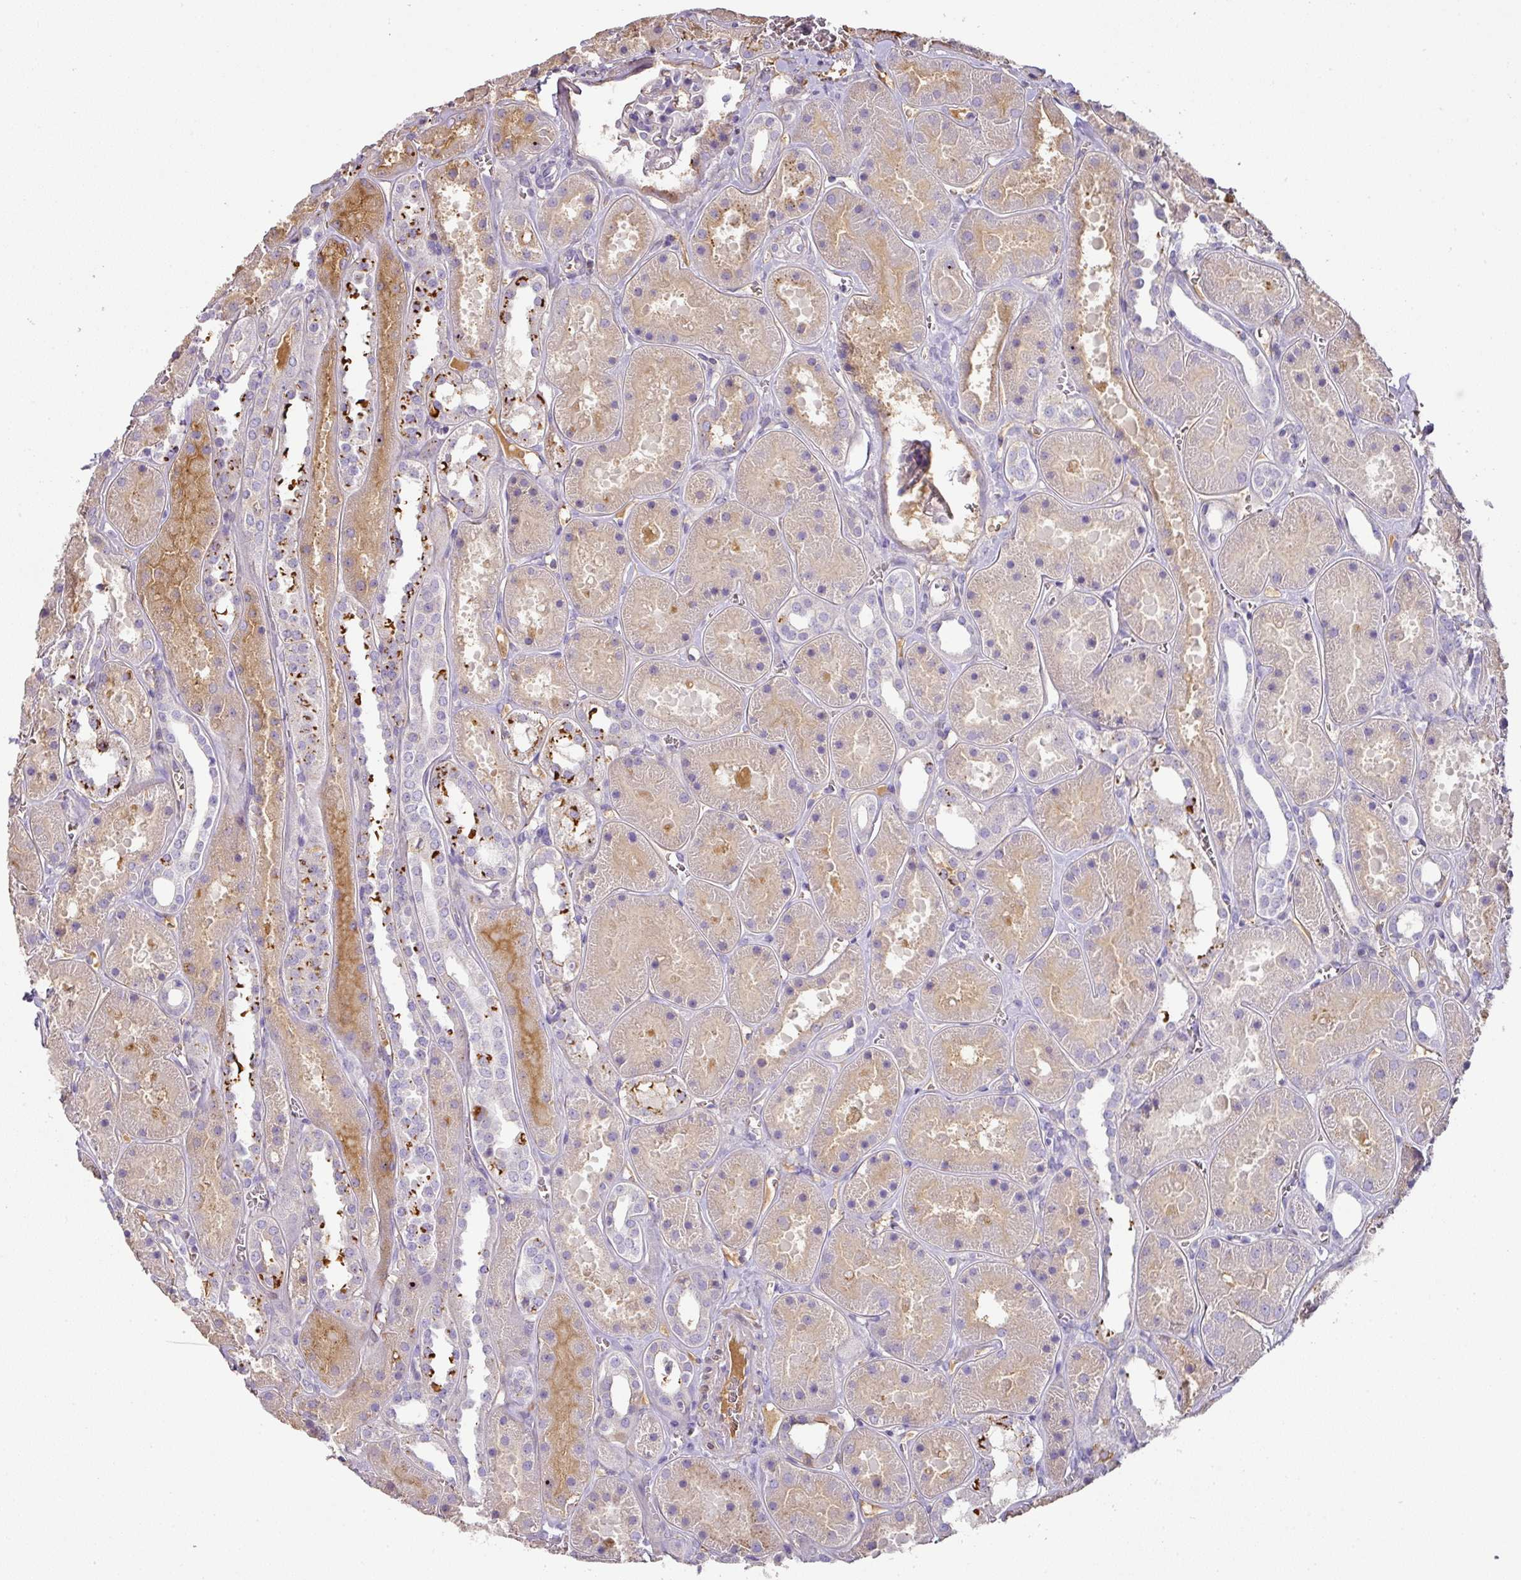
{"staining": {"intensity": "negative", "quantity": "none", "location": "none"}, "tissue": "kidney", "cell_type": "Cells in glomeruli", "image_type": "normal", "snomed": [{"axis": "morphology", "description": "Normal tissue, NOS"}, {"axis": "topography", "description": "Kidney"}], "caption": "IHC image of unremarkable kidney: human kidney stained with DAB displays no significant protein positivity in cells in glomeruli.", "gene": "CCZ1B", "patient": {"sex": "female", "age": 41}}